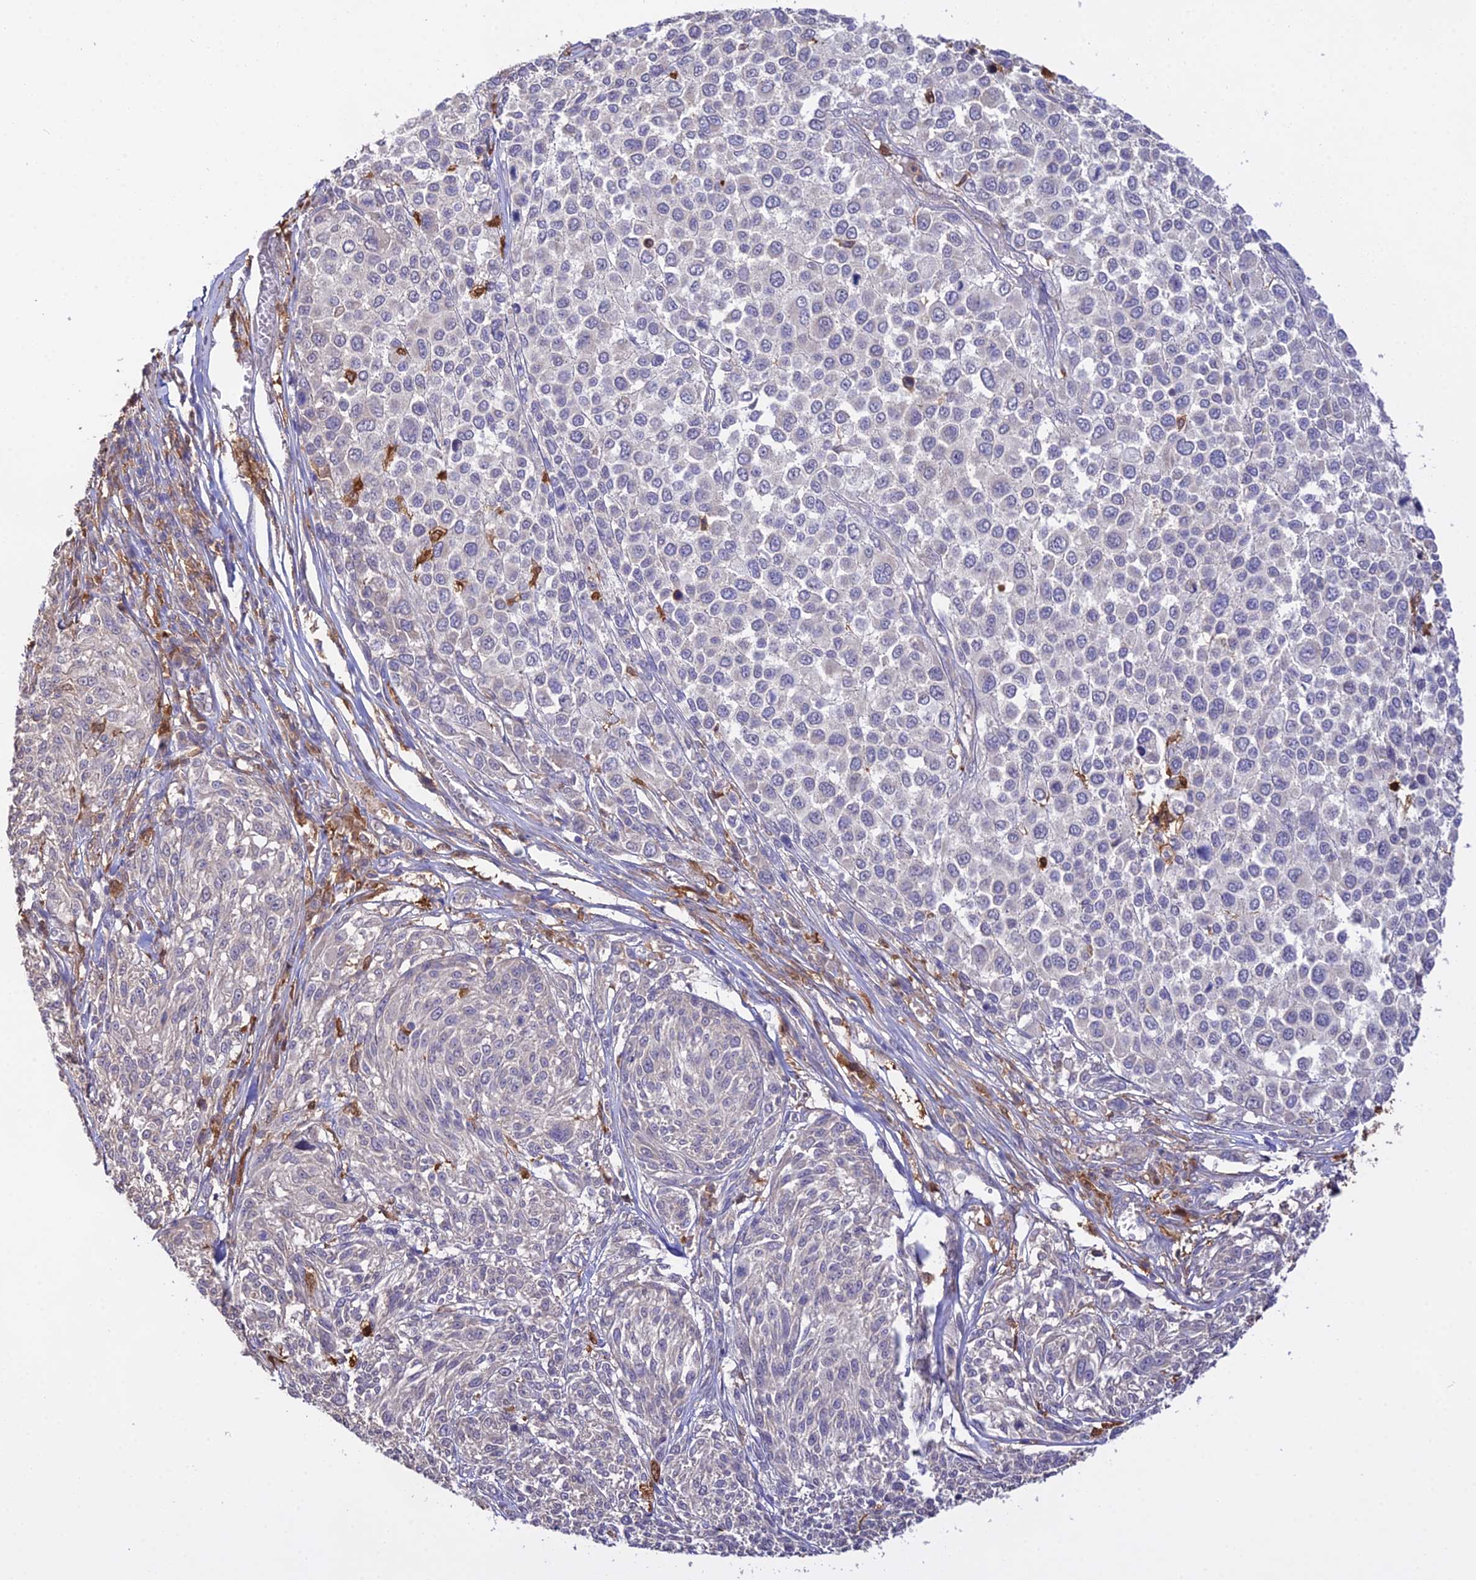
{"staining": {"intensity": "negative", "quantity": "none", "location": "none"}, "tissue": "melanoma", "cell_type": "Tumor cells", "image_type": "cancer", "snomed": [{"axis": "morphology", "description": "Malignant melanoma, NOS"}, {"axis": "topography", "description": "Skin of trunk"}], "caption": "Human malignant melanoma stained for a protein using IHC shows no positivity in tumor cells.", "gene": "FBP1", "patient": {"sex": "male", "age": 71}}